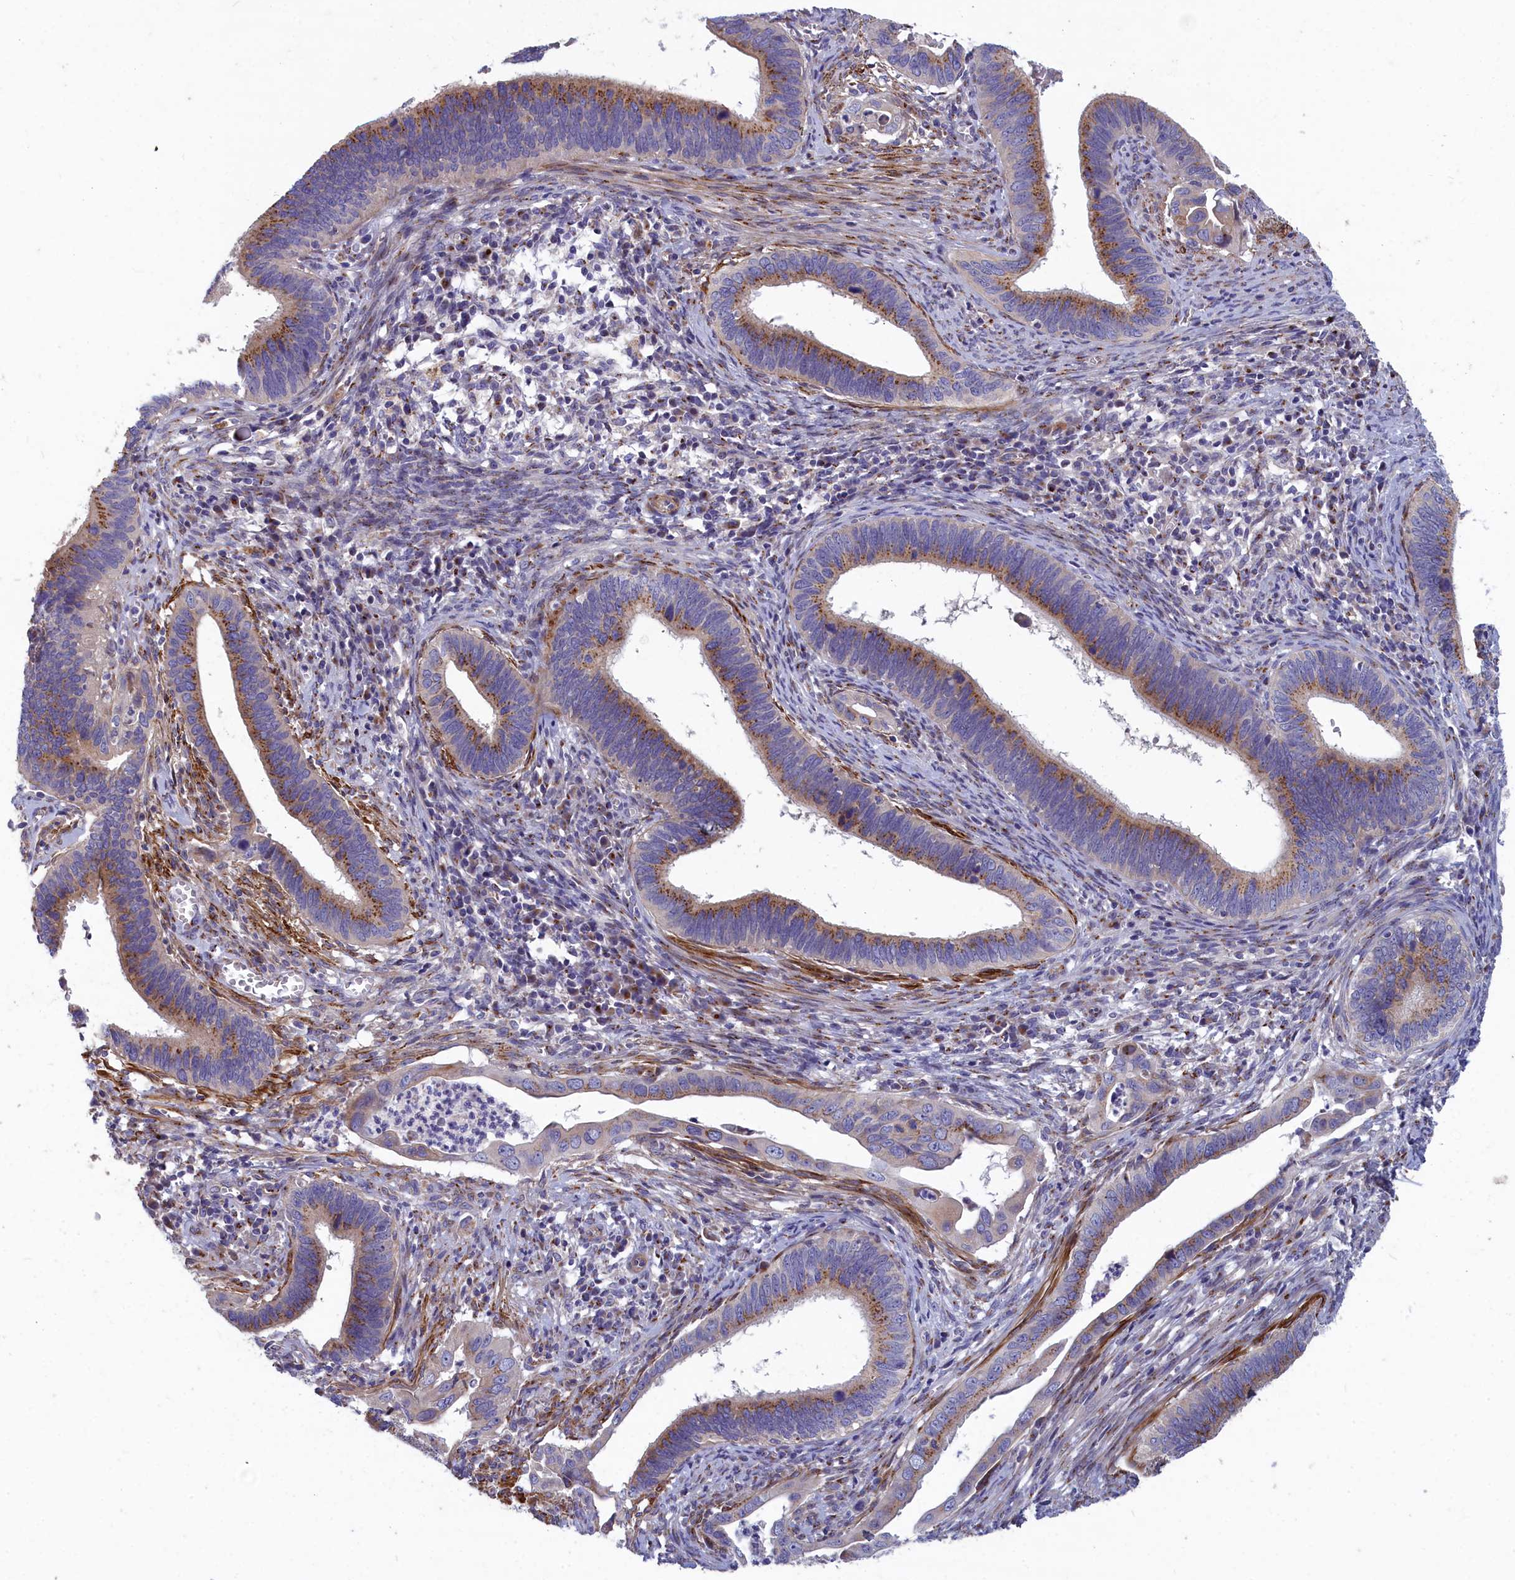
{"staining": {"intensity": "moderate", "quantity": "25%-75%", "location": "cytoplasmic/membranous"}, "tissue": "cervical cancer", "cell_type": "Tumor cells", "image_type": "cancer", "snomed": [{"axis": "morphology", "description": "Adenocarcinoma, NOS"}, {"axis": "topography", "description": "Cervix"}], "caption": "Cervical cancer (adenocarcinoma) stained for a protein (brown) shows moderate cytoplasmic/membranous positive positivity in about 25%-75% of tumor cells.", "gene": "TUBGCP4", "patient": {"sex": "female", "age": 42}}